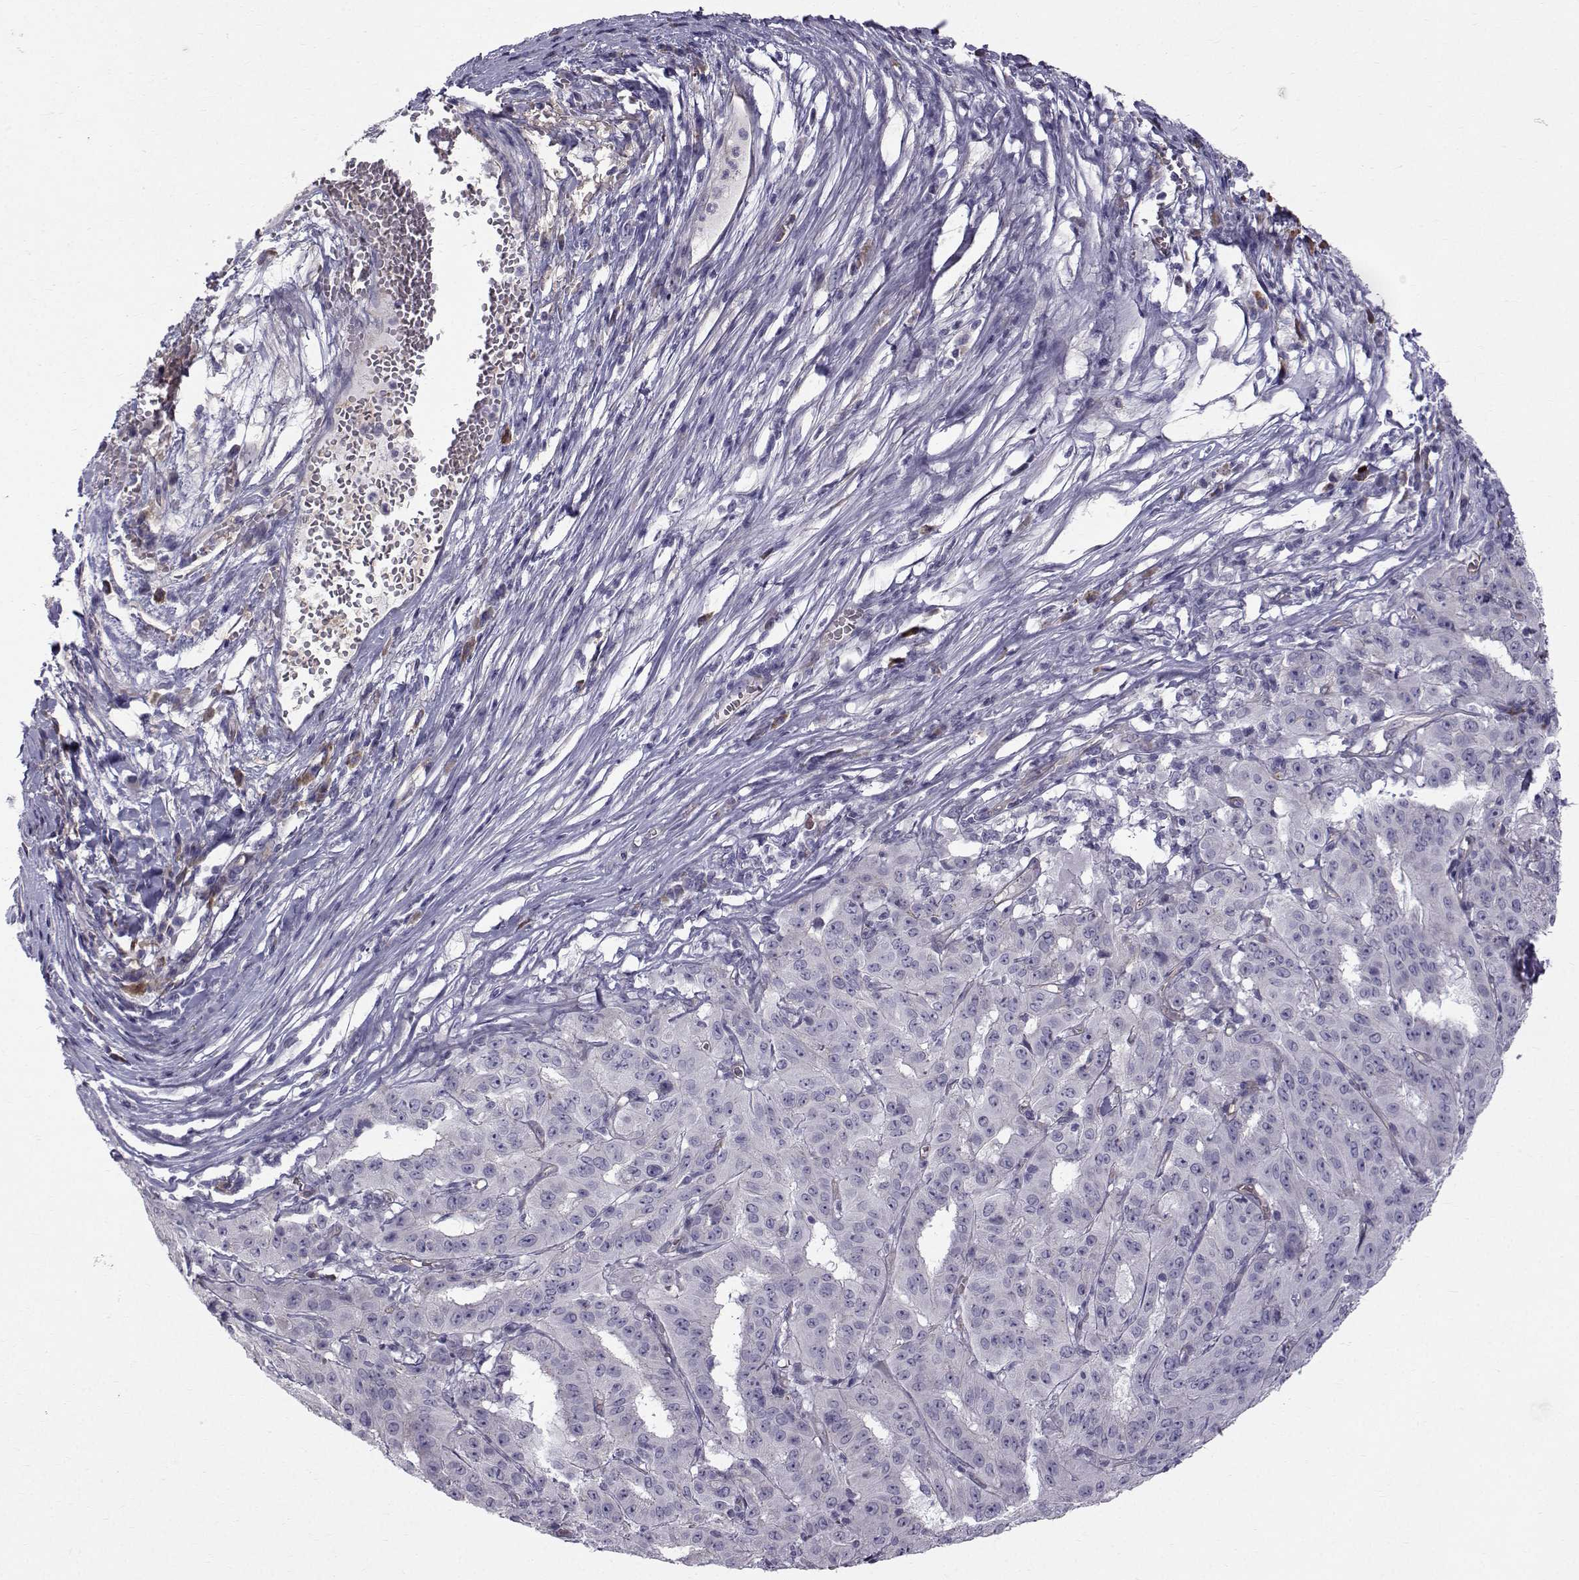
{"staining": {"intensity": "negative", "quantity": "none", "location": "none"}, "tissue": "pancreatic cancer", "cell_type": "Tumor cells", "image_type": "cancer", "snomed": [{"axis": "morphology", "description": "Adenocarcinoma, NOS"}, {"axis": "topography", "description": "Pancreas"}], "caption": "The immunohistochemistry histopathology image has no significant positivity in tumor cells of pancreatic cancer tissue.", "gene": "QPCT", "patient": {"sex": "male", "age": 63}}